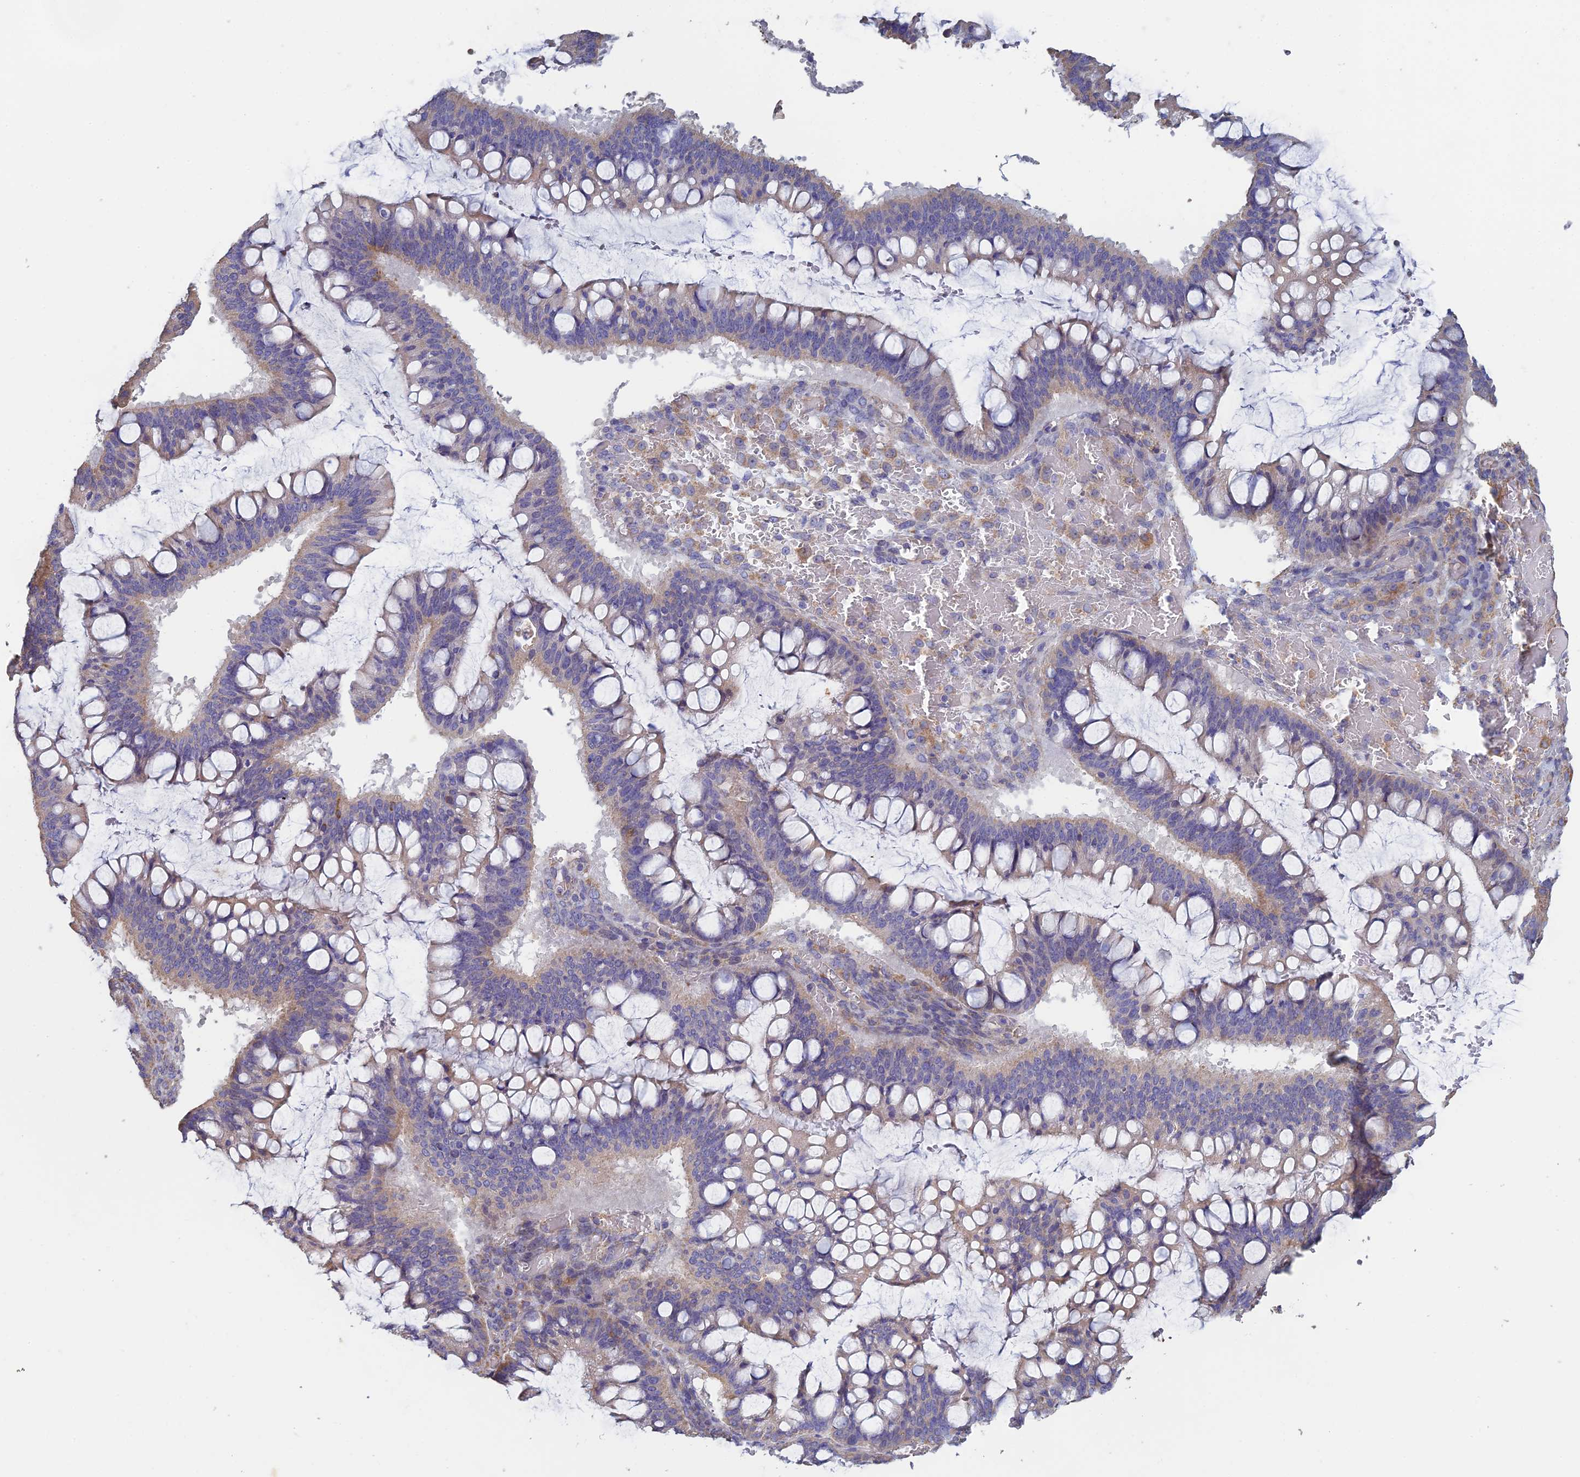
{"staining": {"intensity": "weak", "quantity": "25%-75%", "location": "cytoplasmic/membranous"}, "tissue": "ovarian cancer", "cell_type": "Tumor cells", "image_type": "cancer", "snomed": [{"axis": "morphology", "description": "Cystadenocarcinoma, mucinous, NOS"}, {"axis": "topography", "description": "Ovary"}], "caption": "Tumor cells exhibit low levels of weak cytoplasmic/membranous positivity in approximately 25%-75% of cells in ovarian cancer (mucinous cystadenocarcinoma). (brown staining indicates protein expression, while blue staining denotes nuclei).", "gene": "PCDHA5", "patient": {"sex": "female", "age": 73}}